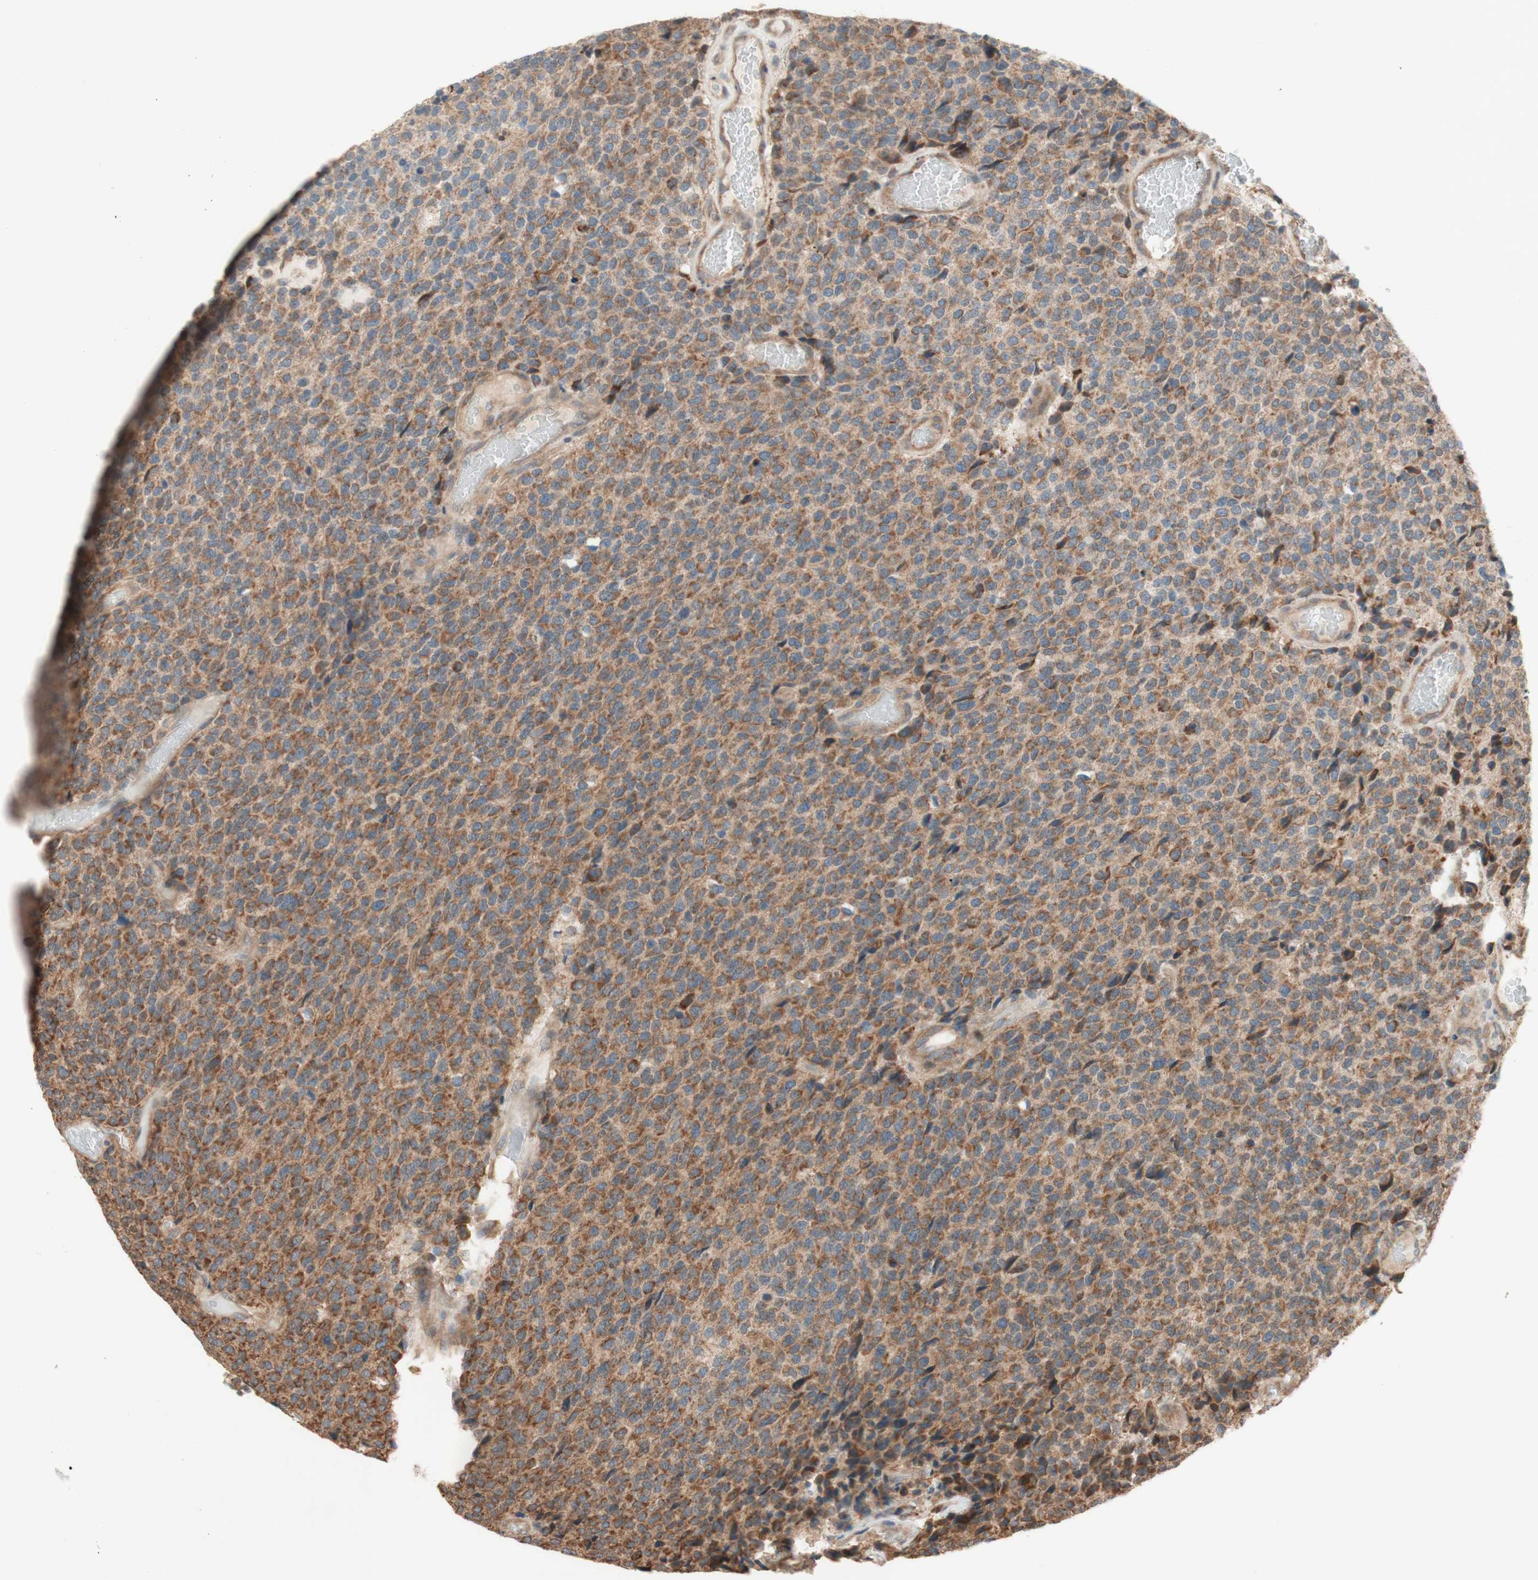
{"staining": {"intensity": "moderate", "quantity": ">75%", "location": "cytoplasmic/membranous"}, "tissue": "glioma", "cell_type": "Tumor cells", "image_type": "cancer", "snomed": [{"axis": "morphology", "description": "Glioma, malignant, High grade"}, {"axis": "topography", "description": "pancreas cauda"}], "caption": "Malignant high-grade glioma was stained to show a protein in brown. There is medium levels of moderate cytoplasmic/membranous positivity in about >75% of tumor cells. The staining is performed using DAB (3,3'-diaminobenzidine) brown chromogen to label protein expression. The nuclei are counter-stained blue using hematoxylin.", "gene": "SOCS2", "patient": {"sex": "male", "age": 60}}